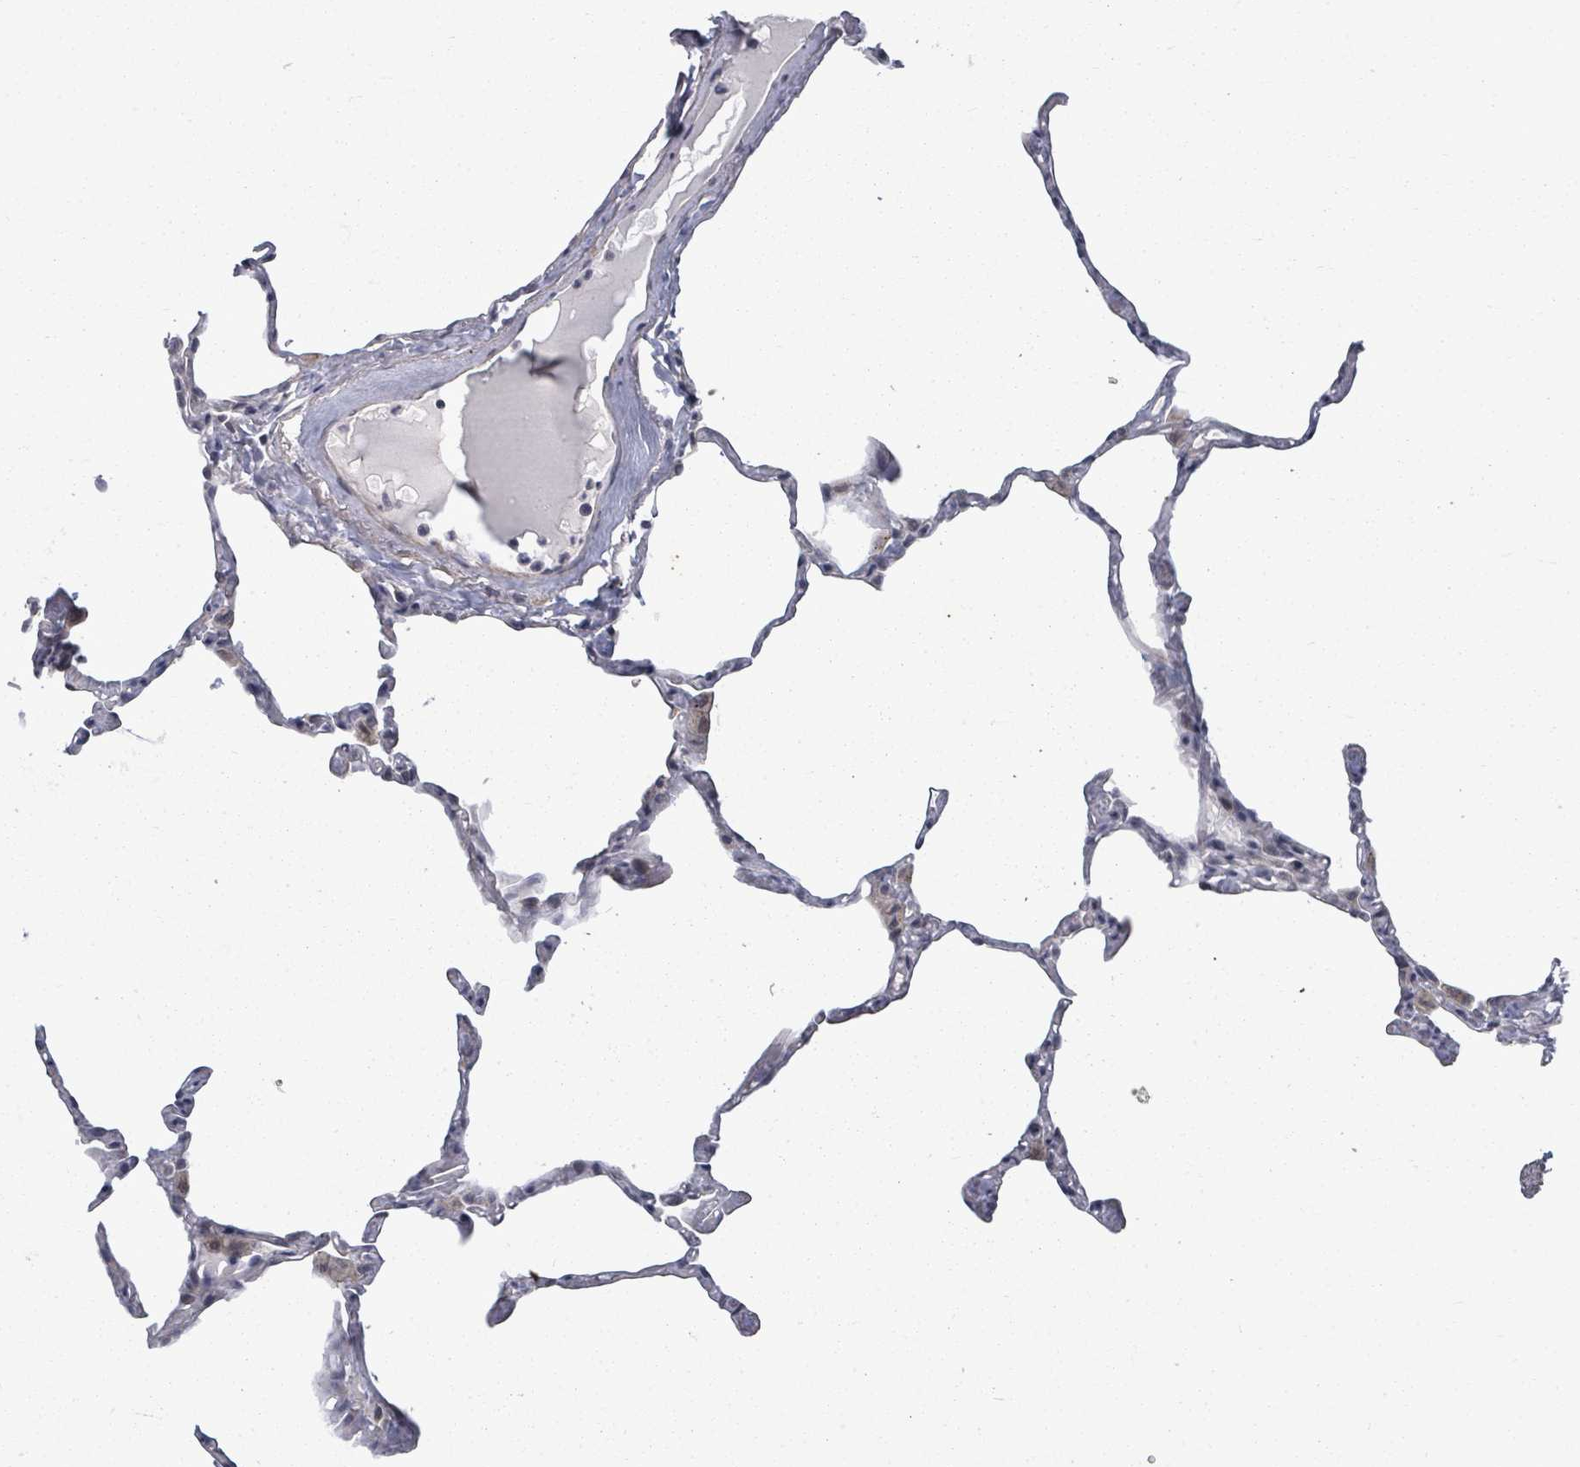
{"staining": {"intensity": "negative", "quantity": "none", "location": "none"}, "tissue": "lung", "cell_type": "Alveolar cells", "image_type": "normal", "snomed": [{"axis": "morphology", "description": "Normal tissue, NOS"}, {"axis": "topography", "description": "Lung"}], "caption": "Alveolar cells show no significant staining in unremarkable lung.", "gene": "PTPN20", "patient": {"sex": "male", "age": 65}}